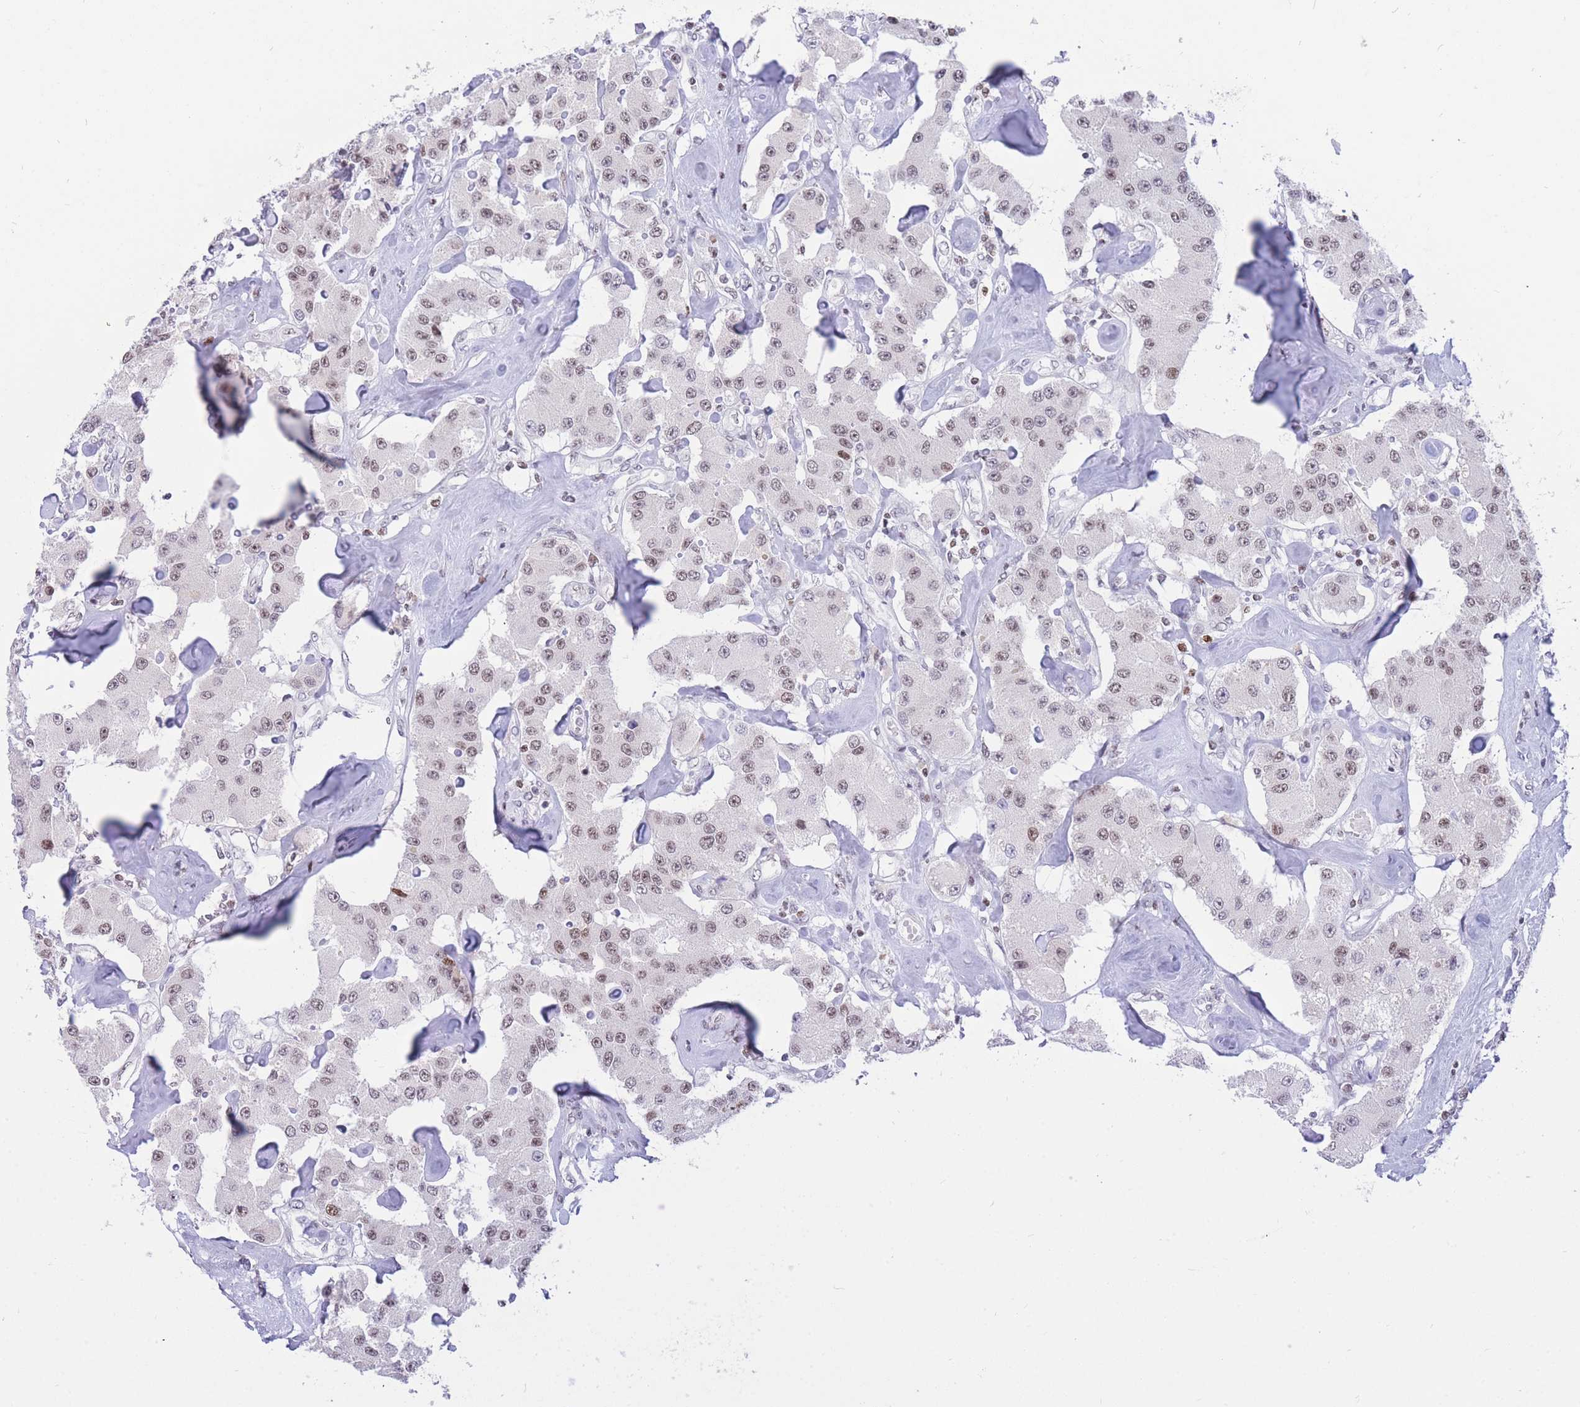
{"staining": {"intensity": "weak", "quantity": ">75%", "location": "nuclear"}, "tissue": "carcinoid", "cell_type": "Tumor cells", "image_type": "cancer", "snomed": [{"axis": "morphology", "description": "Carcinoid, malignant, NOS"}, {"axis": "topography", "description": "Pancreas"}], "caption": "Immunohistochemistry of malignant carcinoid reveals low levels of weak nuclear staining in about >75% of tumor cells.", "gene": "HMGN1", "patient": {"sex": "male", "age": 41}}